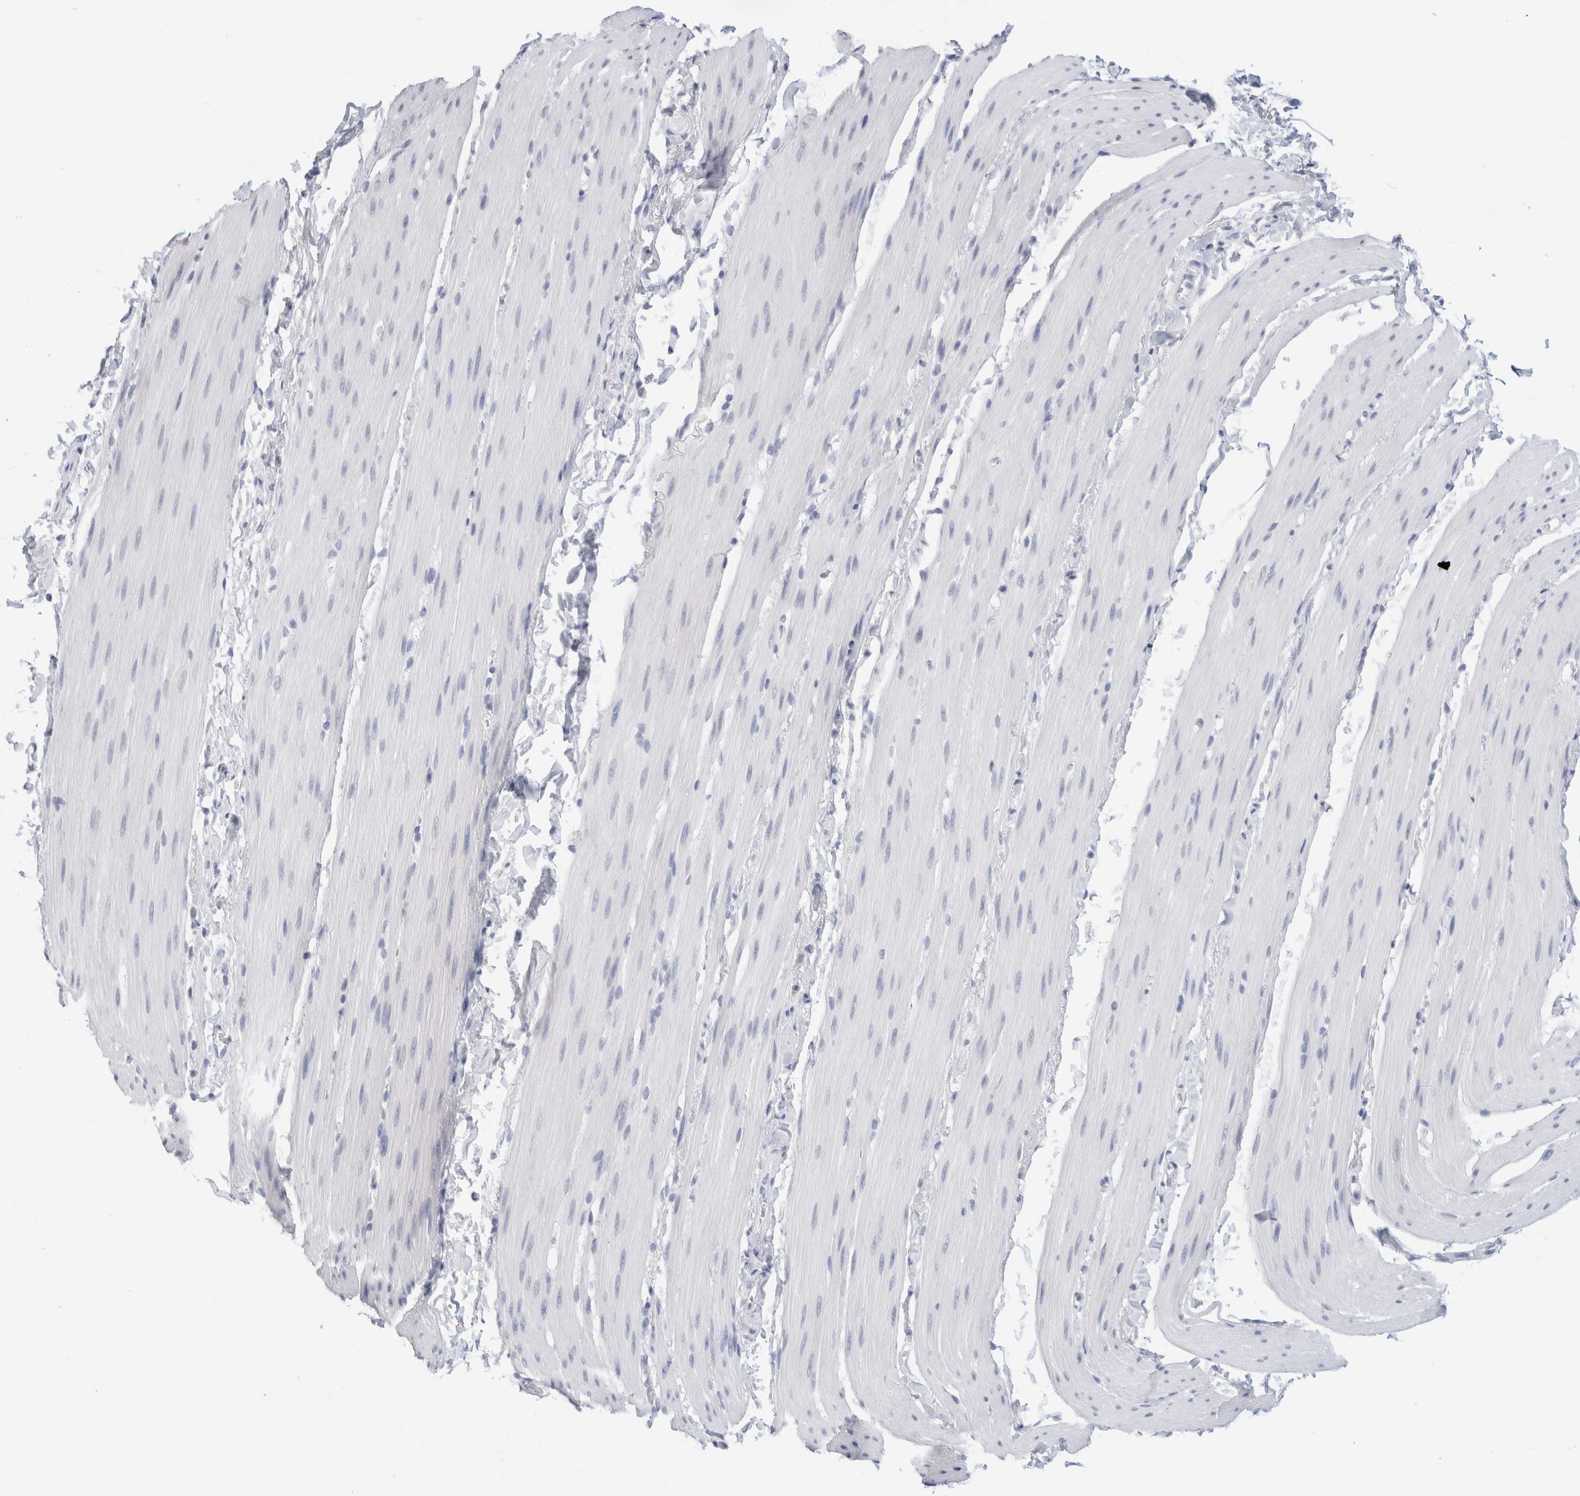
{"staining": {"intensity": "negative", "quantity": "none", "location": "none"}, "tissue": "smooth muscle", "cell_type": "Smooth muscle cells", "image_type": "normal", "snomed": [{"axis": "morphology", "description": "Normal tissue, NOS"}, {"axis": "topography", "description": "Smooth muscle"}, {"axis": "topography", "description": "Small intestine"}], "caption": "Immunohistochemical staining of benign human smooth muscle reveals no significant staining in smooth muscle cells.", "gene": "ECHDC2", "patient": {"sex": "female", "age": 84}}